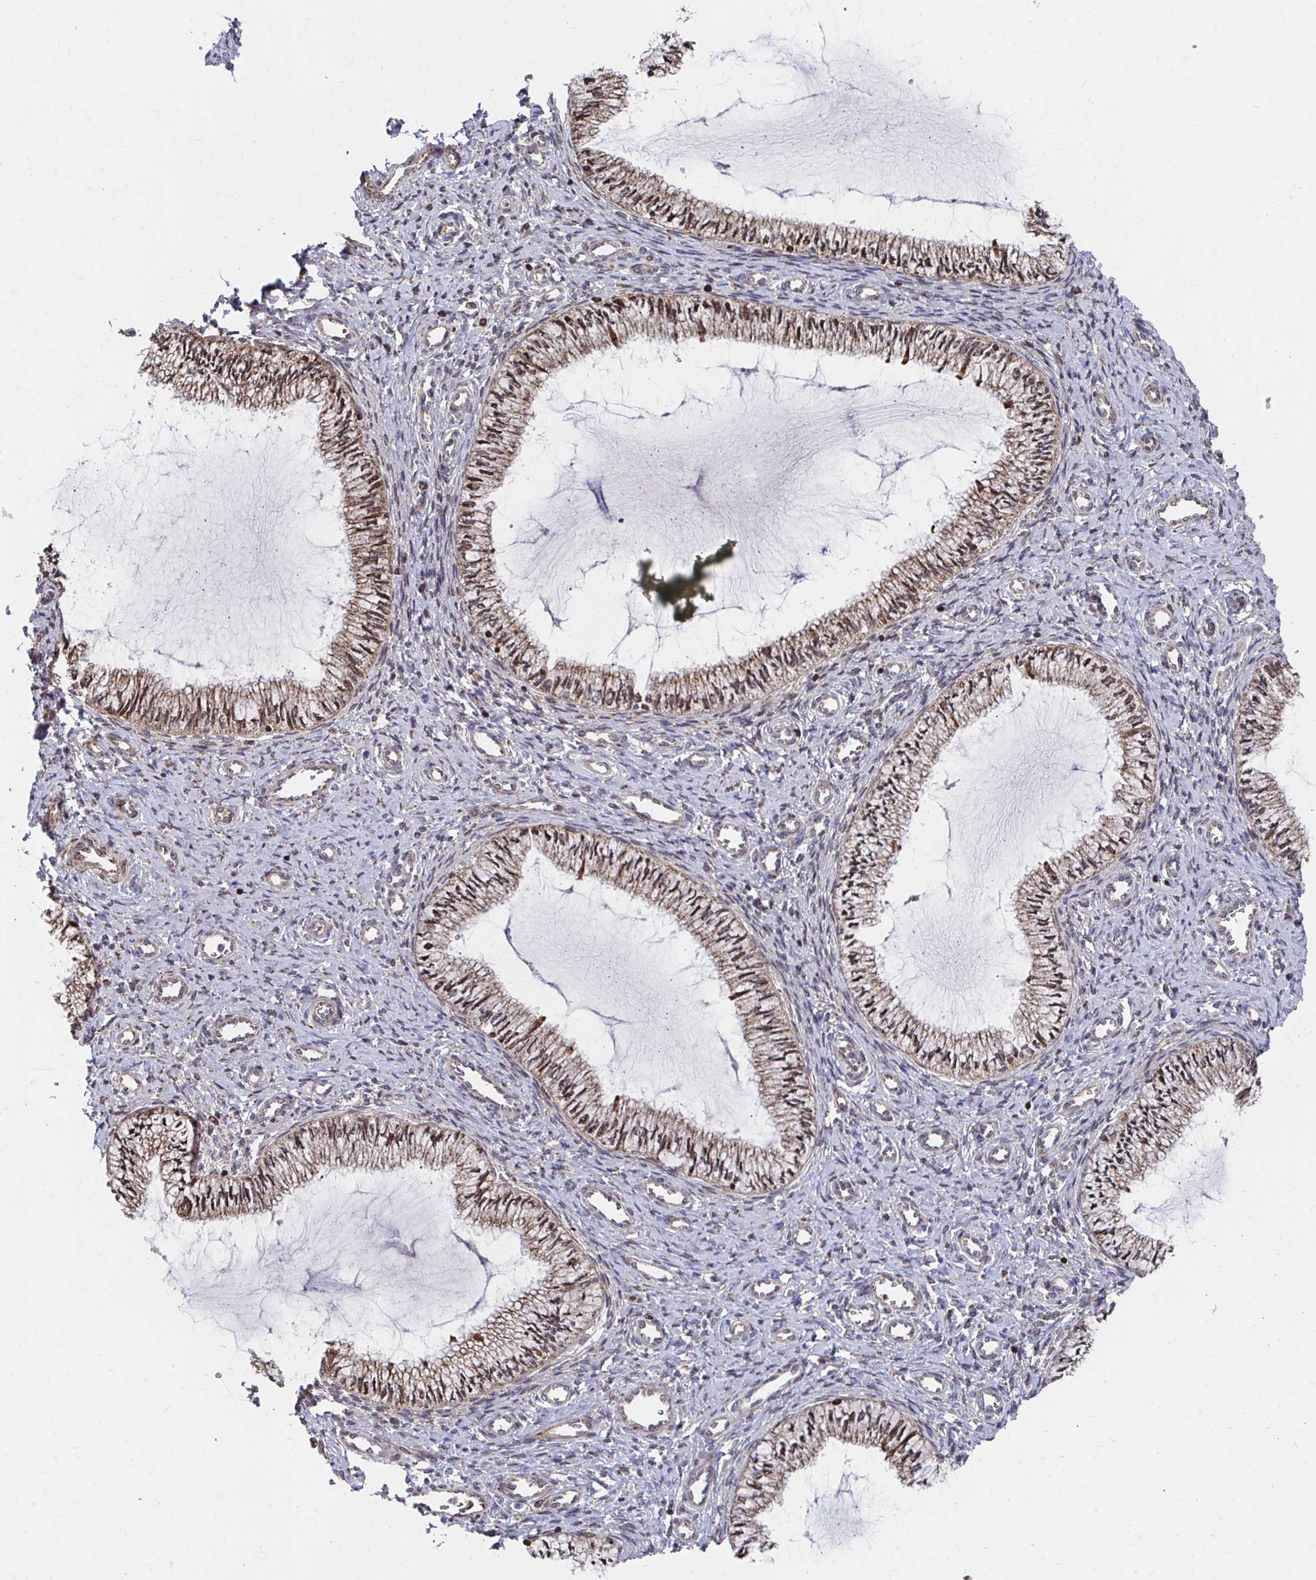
{"staining": {"intensity": "moderate", "quantity": ">75%", "location": "cytoplasmic/membranous"}, "tissue": "cervix", "cell_type": "Glandular cells", "image_type": "normal", "snomed": [{"axis": "morphology", "description": "Normal tissue, NOS"}, {"axis": "topography", "description": "Cervix"}], "caption": "Immunohistochemical staining of normal cervix displays medium levels of moderate cytoplasmic/membranous positivity in about >75% of glandular cells.", "gene": "FAM89A", "patient": {"sex": "female", "age": 24}}